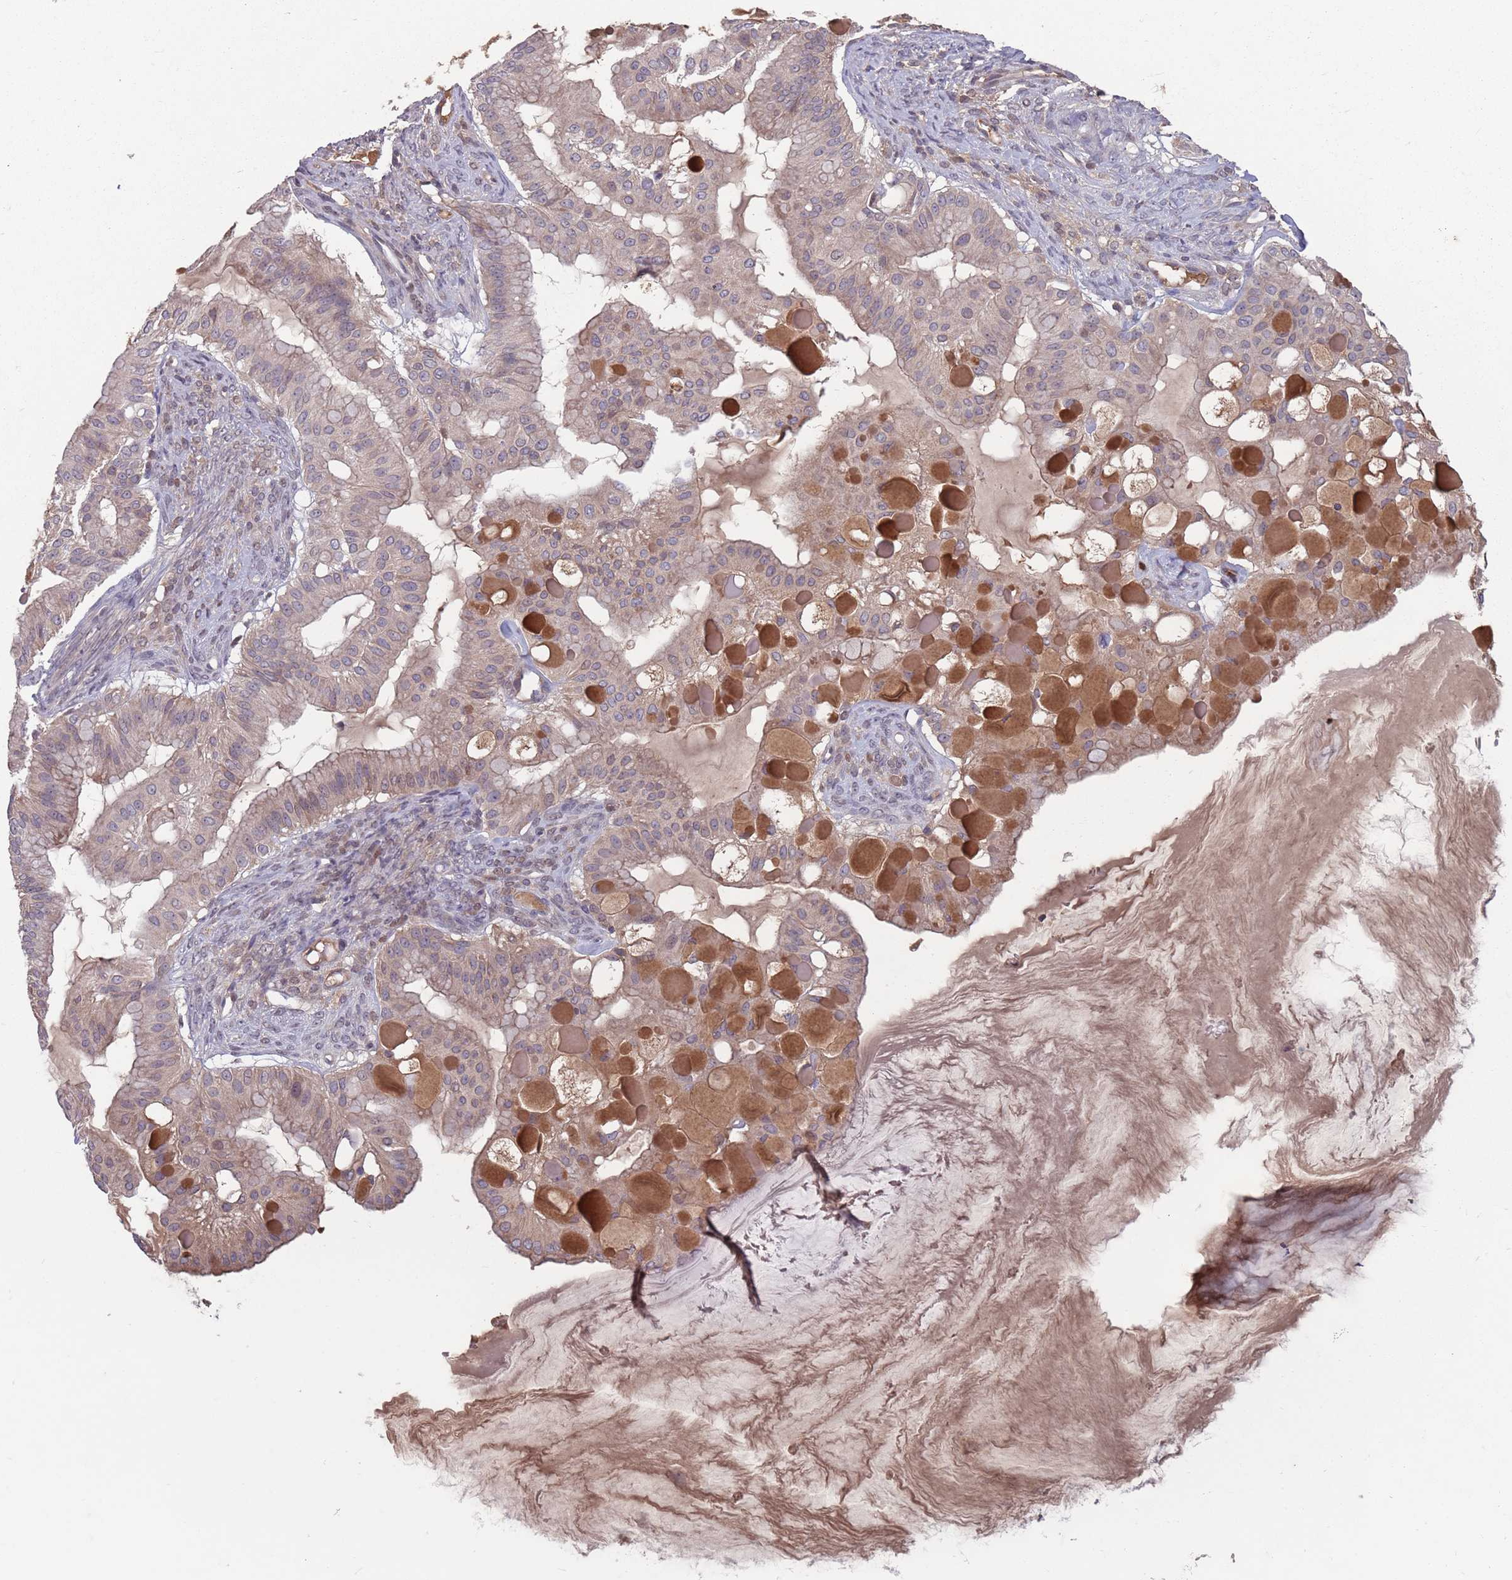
{"staining": {"intensity": "moderate", "quantity": "25%-75%", "location": "cytoplasmic/membranous"}, "tissue": "ovarian cancer", "cell_type": "Tumor cells", "image_type": "cancer", "snomed": [{"axis": "morphology", "description": "Cystadenocarcinoma, mucinous, NOS"}, {"axis": "topography", "description": "Ovary"}], "caption": "A brown stain shows moderate cytoplasmic/membranous positivity of a protein in human mucinous cystadenocarcinoma (ovarian) tumor cells.", "gene": "TYW1", "patient": {"sex": "female", "age": 61}}